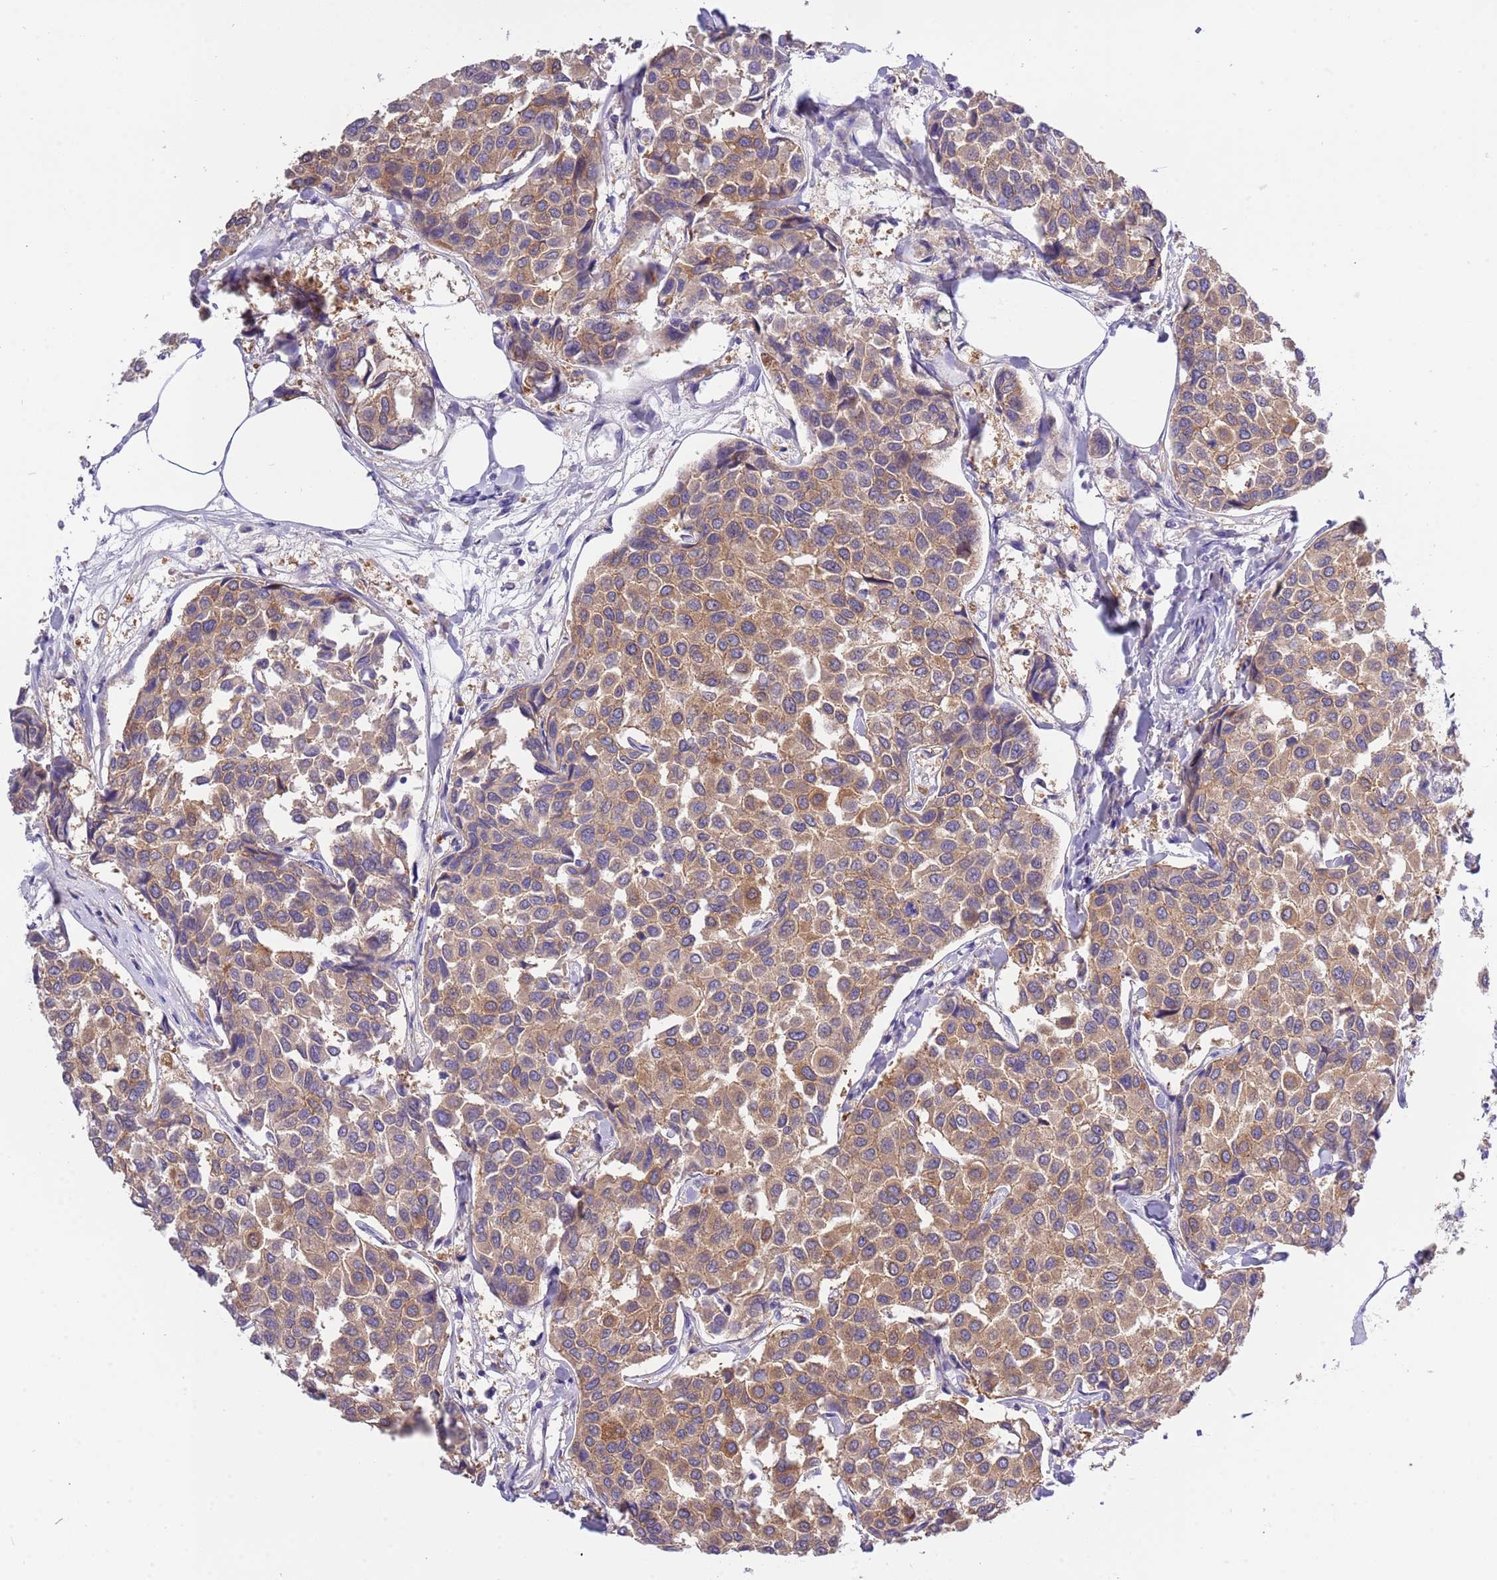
{"staining": {"intensity": "moderate", "quantity": ">75%", "location": "cytoplasmic/membranous"}, "tissue": "breast cancer", "cell_type": "Tumor cells", "image_type": "cancer", "snomed": [{"axis": "morphology", "description": "Duct carcinoma"}, {"axis": "topography", "description": "Breast"}], "caption": "Breast cancer (invasive ductal carcinoma) tissue reveals moderate cytoplasmic/membranous positivity in about >75% of tumor cells", "gene": "STIP1", "patient": {"sex": "female", "age": 55}}